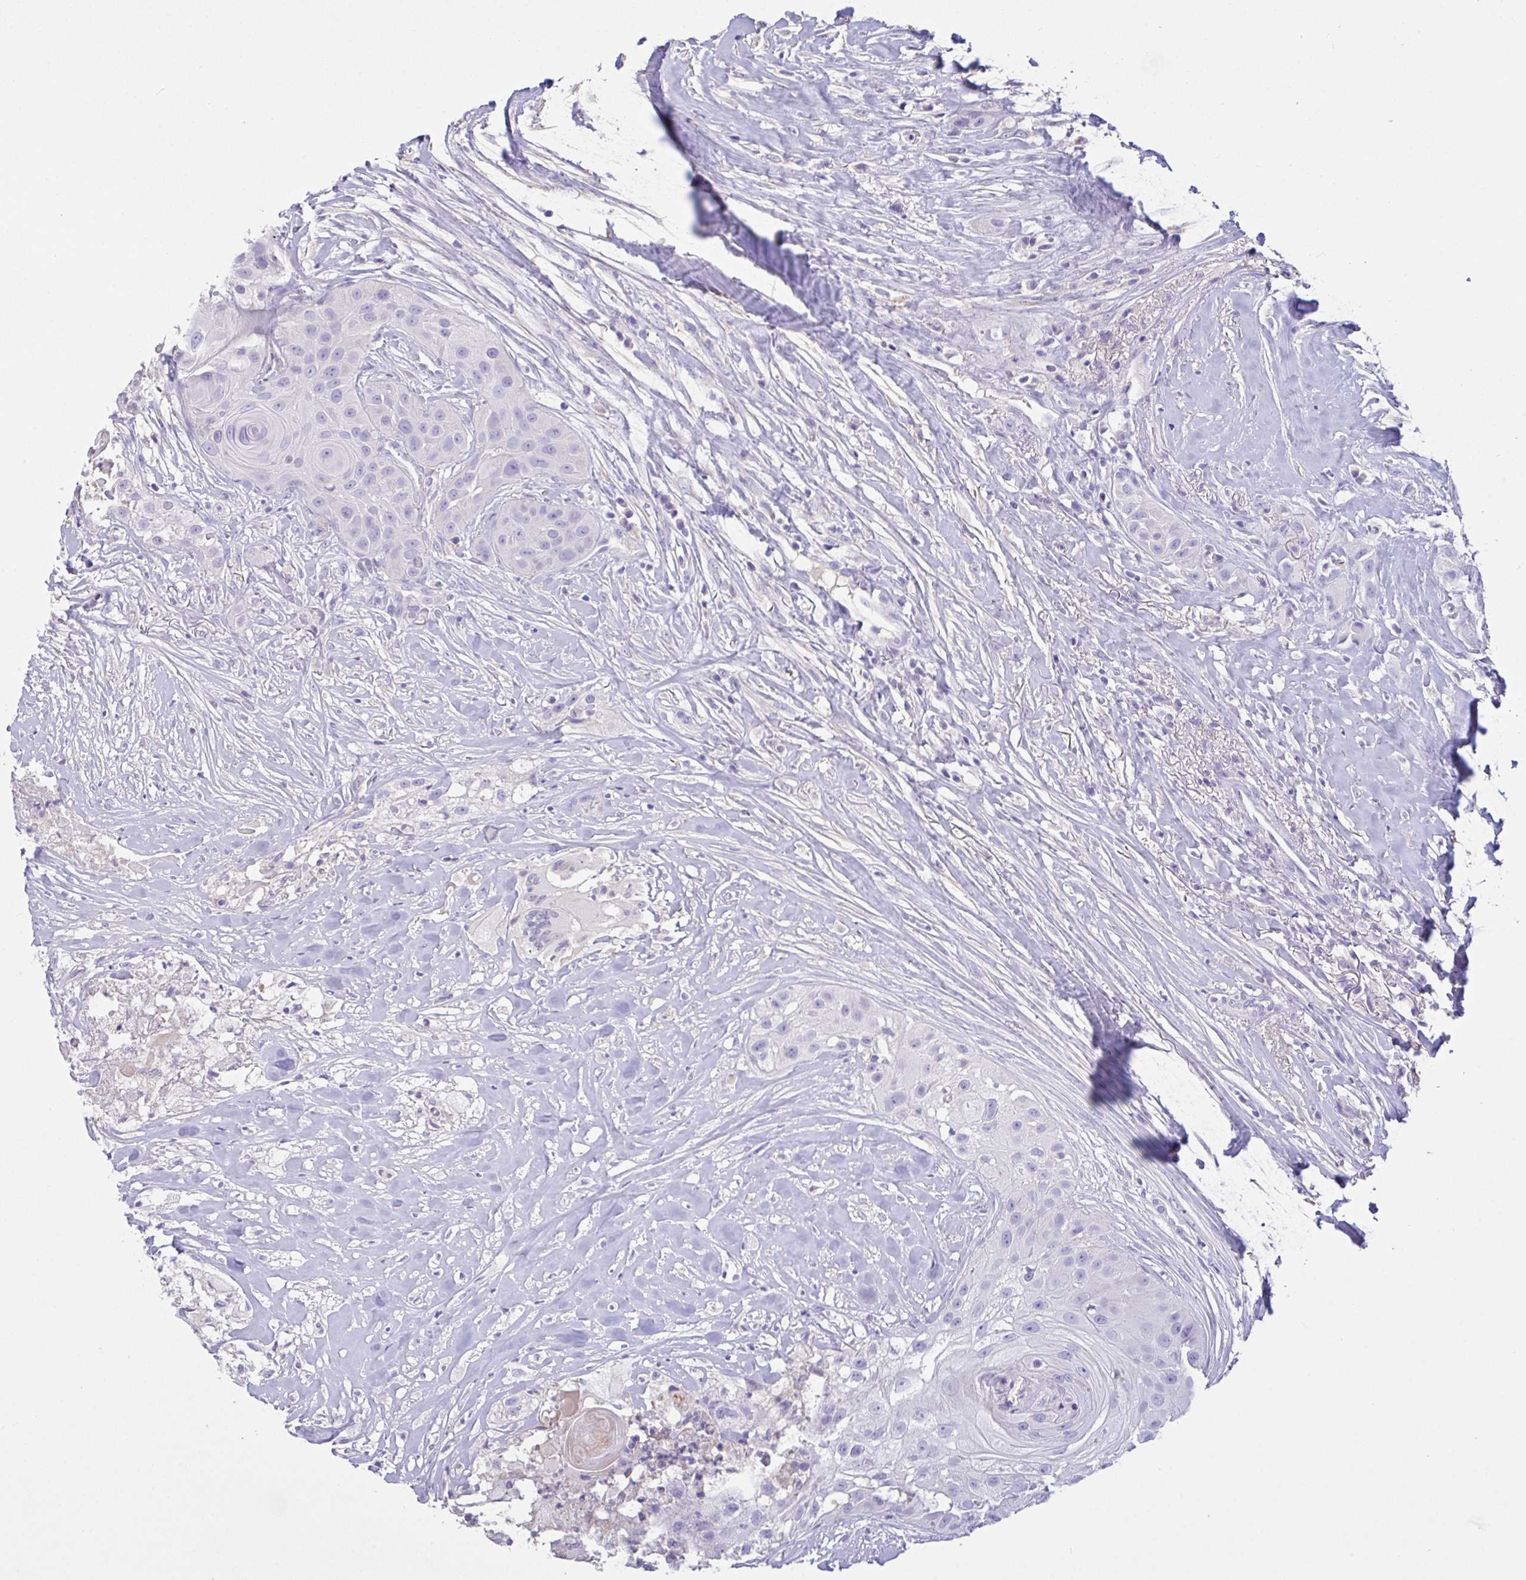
{"staining": {"intensity": "negative", "quantity": "none", "location": "none"}, "tissue": "head and neck cancer", "cell_type": "Tumor cells", "image_type": "cancer", "snomed": [{"axis": "morphology", "description": "Squamous cell carcinoma, NOS"}, {"axis": "topography", "description": "Head-Neck"}], "caption": "Protein analysis of head and neck squamous cell carcinoma displays no significant expression in tumor cells.", "gene": "CA10", "patient": {"sex": "male", "age": 83}}